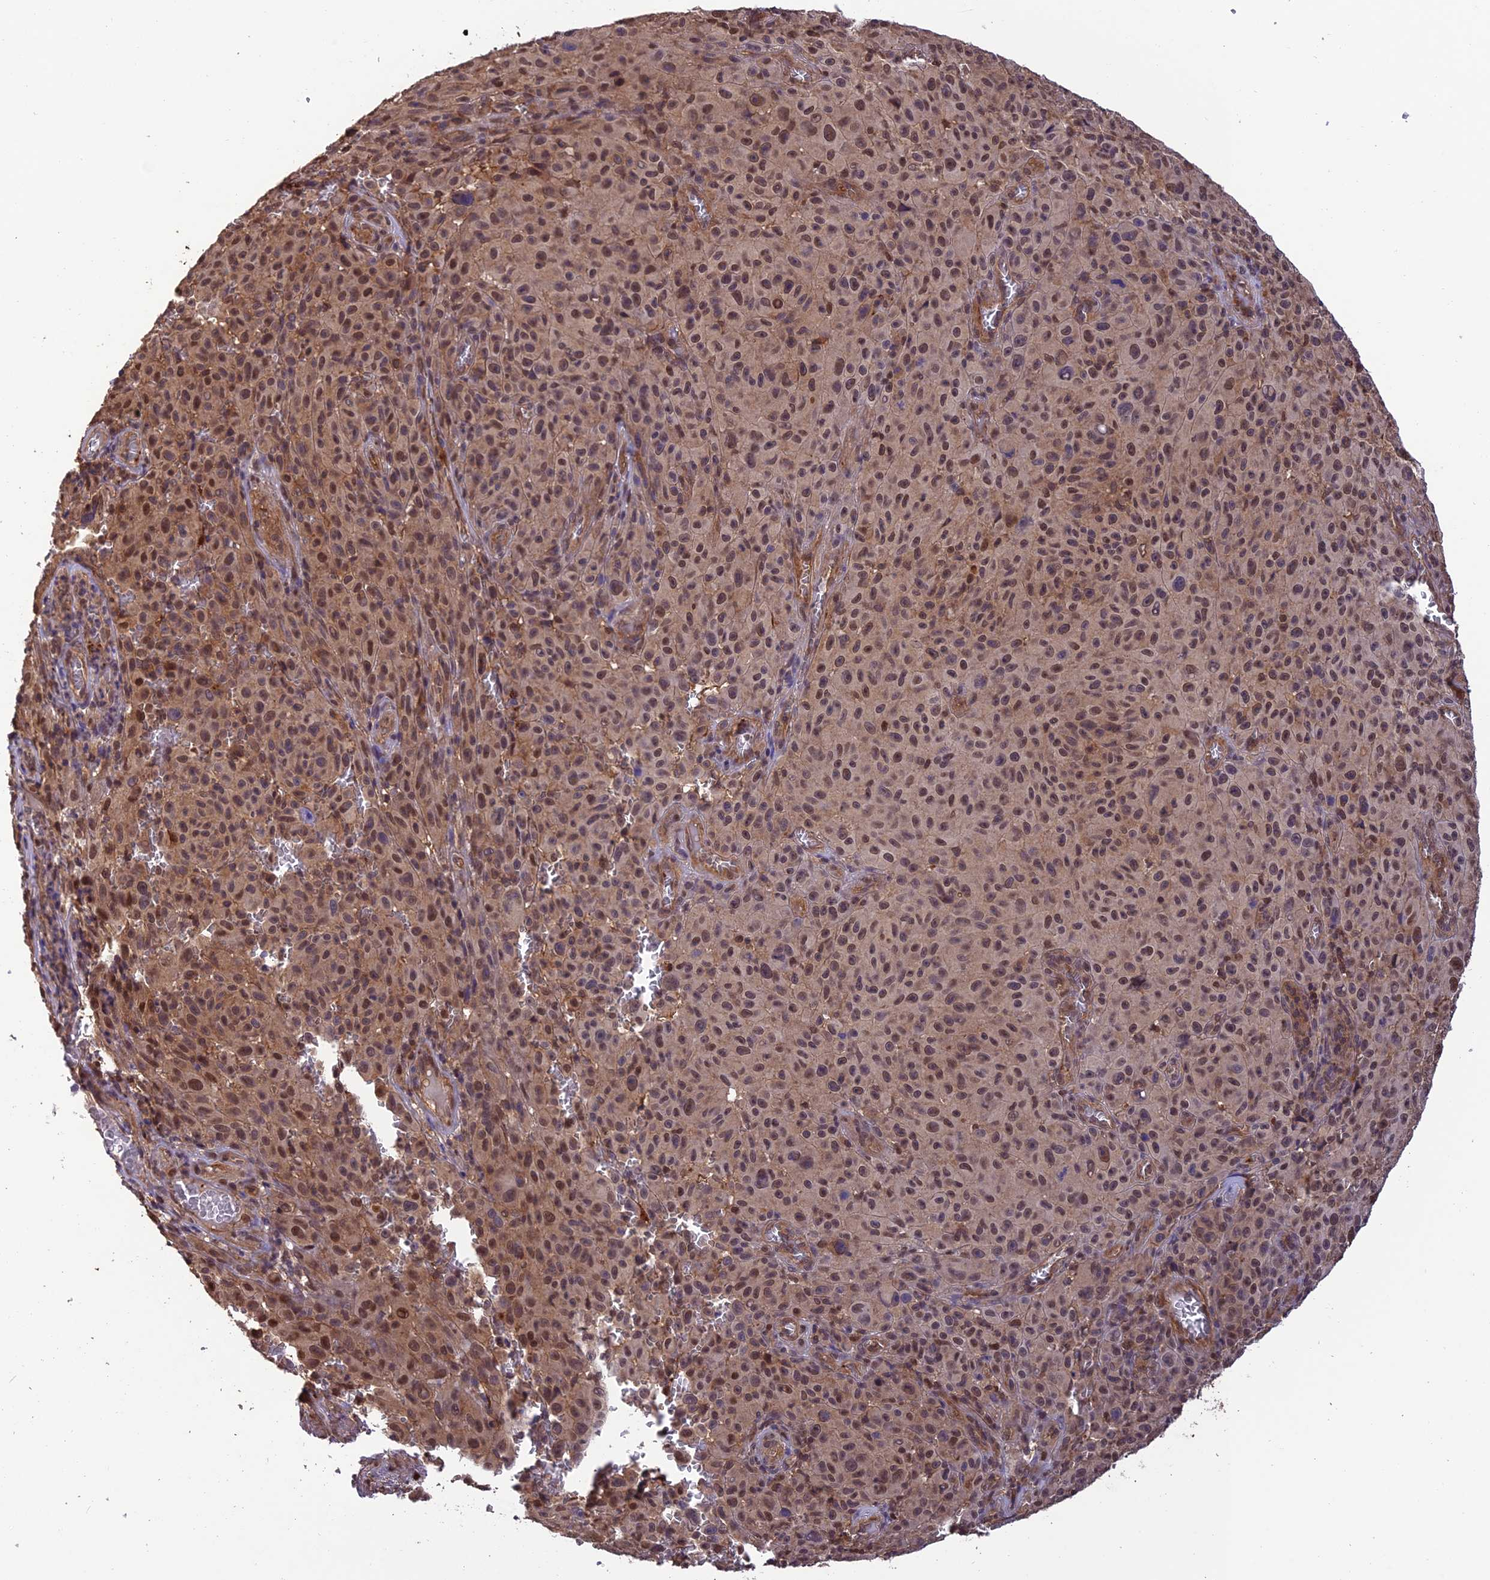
{"staining": {"intensity": "moderate", "quantity": ">75%", "location": "cytoplasmic/membranous,nuclear"}, "tissue": "melanoma", "cell_type": "Tumor cells", "image_type": "cancer", "snomed": [{"axis": "morphology", "description": "Malignant melanoma, NOS"}, {"axis": "topography", "description": "Skin"}], "caption": "IHC (DAB) staining of human malignant melanoma demonstrates moderate cytoplasmic/membranous and nuclear protein expression in approximately >75% of tumor cells.", "gene": "PSMB3", "patient": {"sex": "female", "age": 82}}